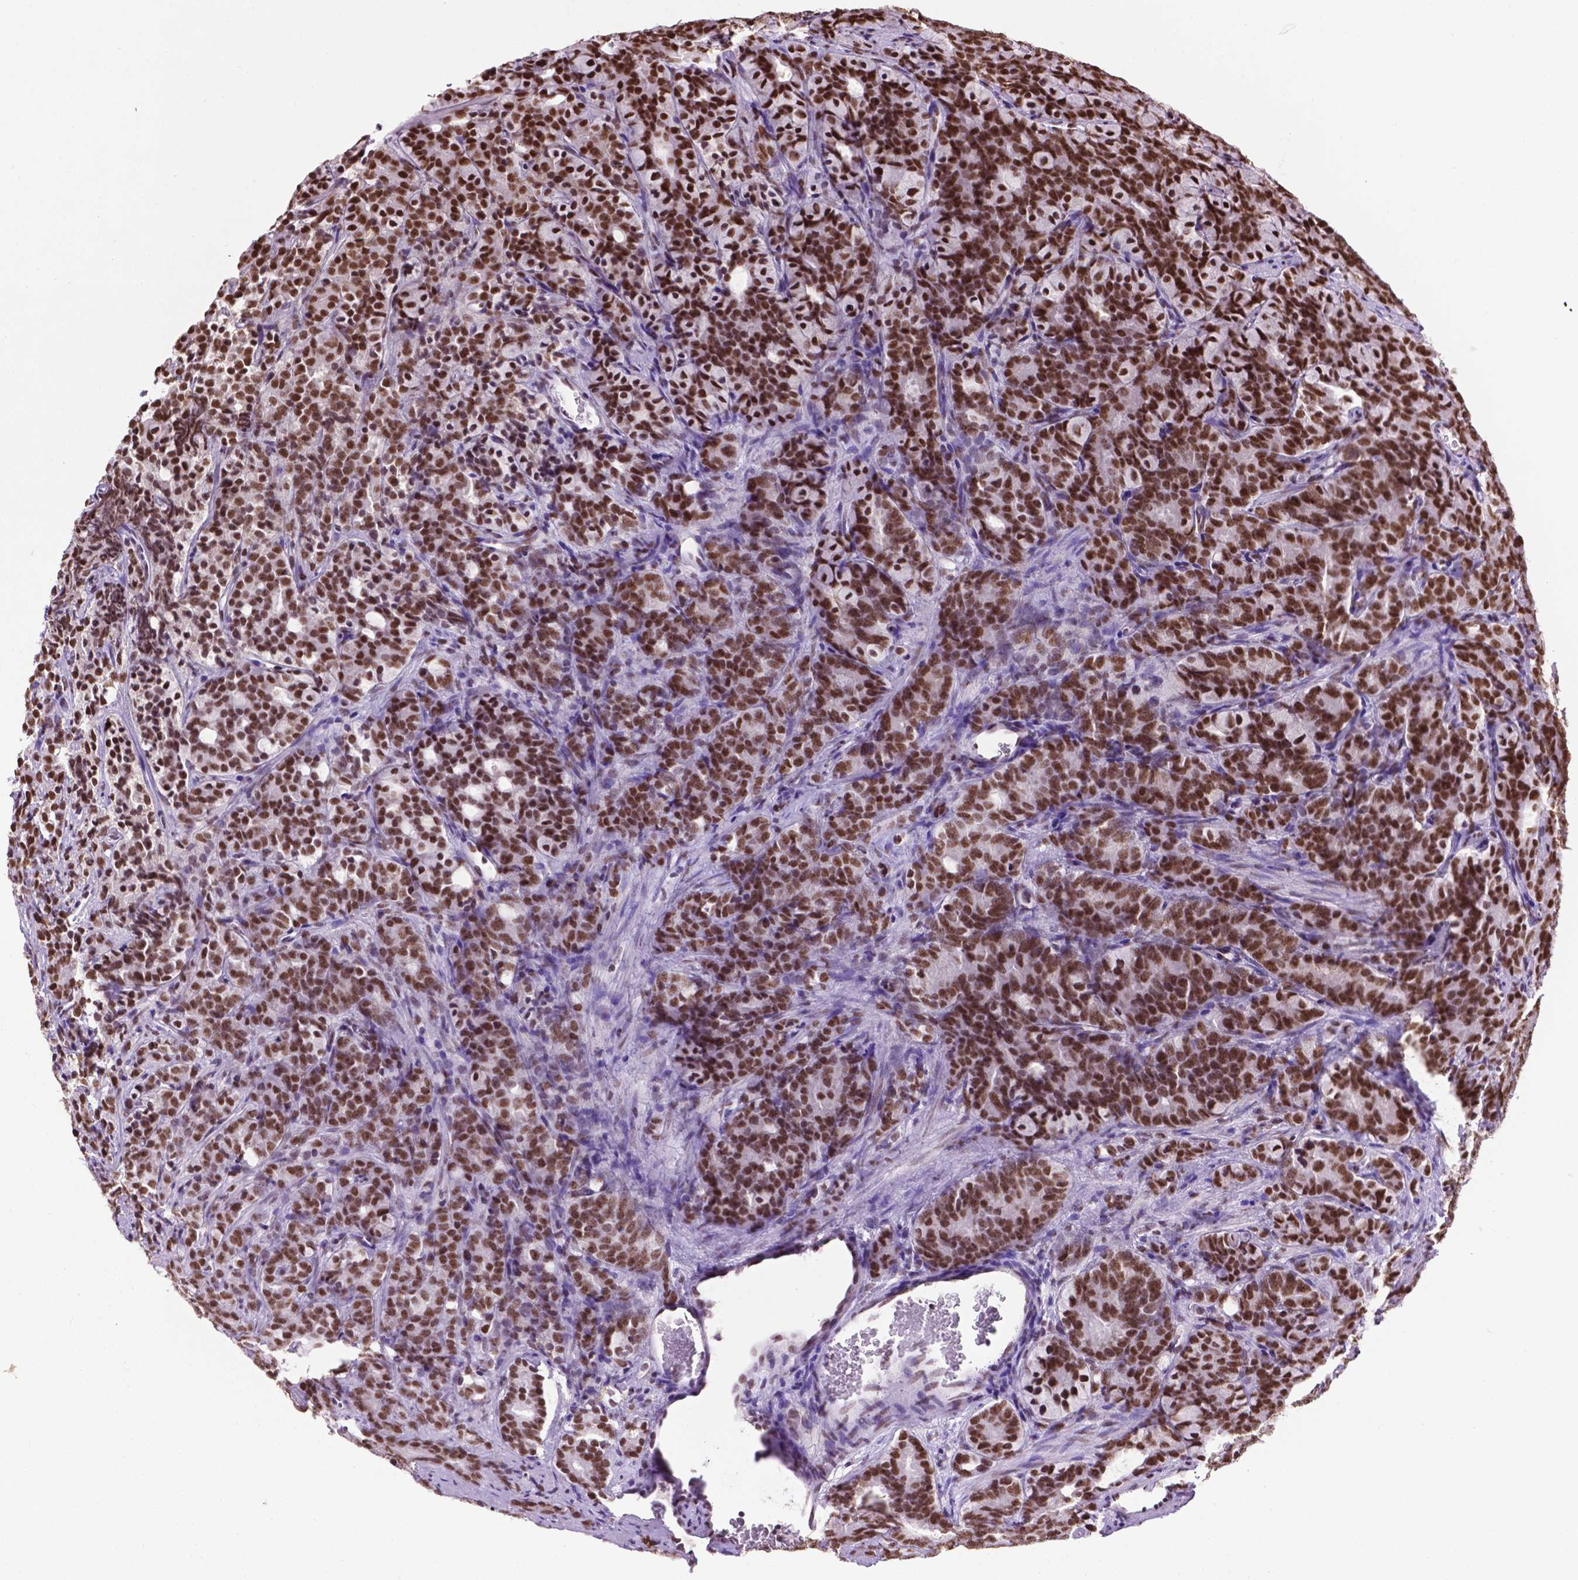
{"staining": {"intensity": "strong", "quantity": ">75%", "location": "nuclear"}, "tissue": "prostate cancer", "cell_type": "Tumor cells", "image_type": "cancer", "snomed": [{"axis": "morphology", "description": "Adenocarcinoma, High grade"}, {"axis": "topography", "description": "Prostate"}], "caption": "The micrograph demonstrates immunohistochemical staining of prostate cancer. There is strong nuclear expression is appreciated in about >75% of tumor cells.", "gene": "CCAR2", "patient": {"sex": "male", "age": 84}}